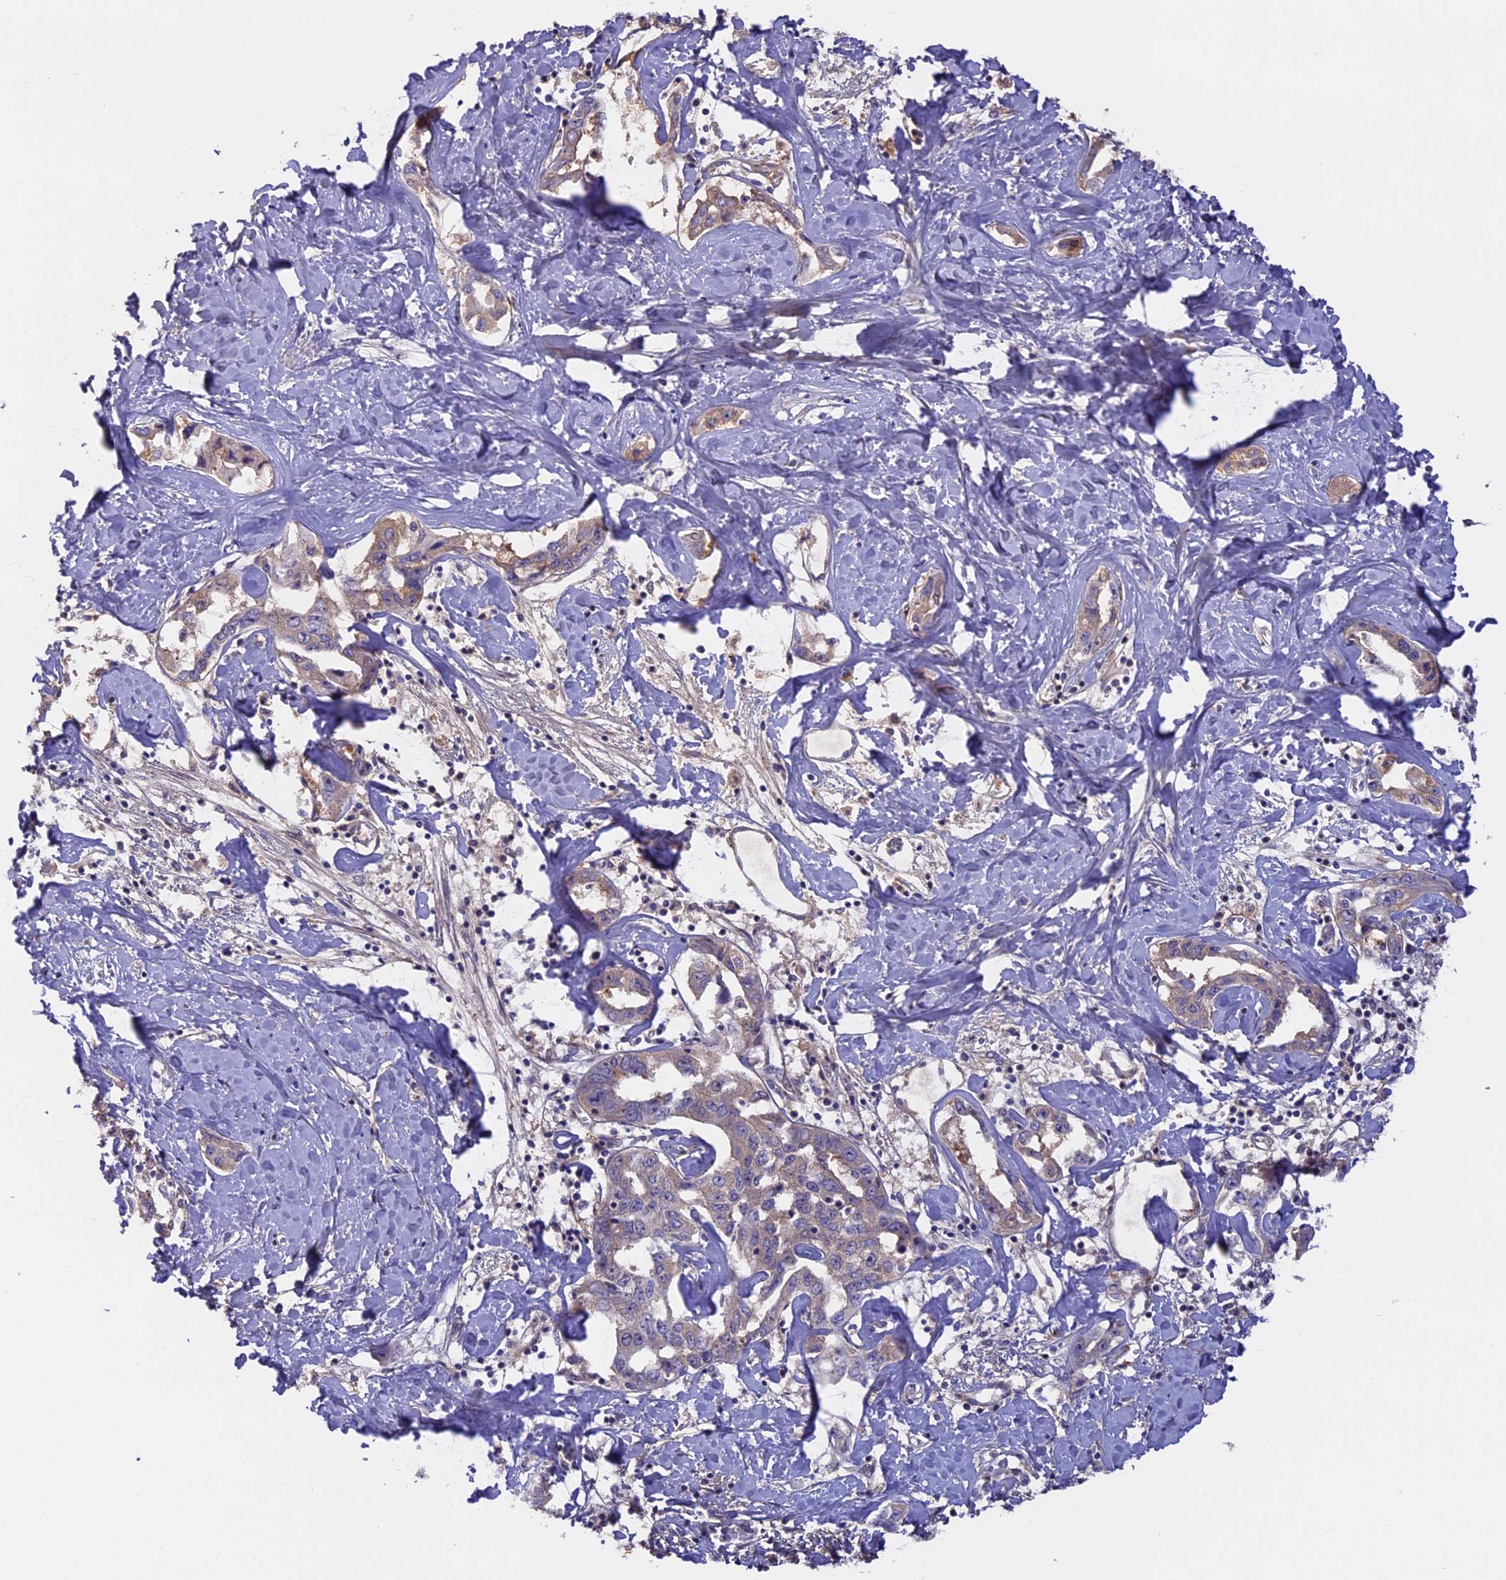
{"staining": {"intensity": "weak", "quantity": "<25%", "location": "cytoplasmic/membranous"}, "tissue": "liver cancer", "cell_type": "Tumor cells", "image_type": "cancer", "snomed": [{"axis": "morphology", "description": "Cholangiocarcinoma"}, {"axis": "topography", "description": "Liver"}], "caption": "A micrograph of liver cancer stained for a protein displays no brown staining in tumor cells.", "gene": "COL4A3", "patient": {"sex": "male", "age": 59}}